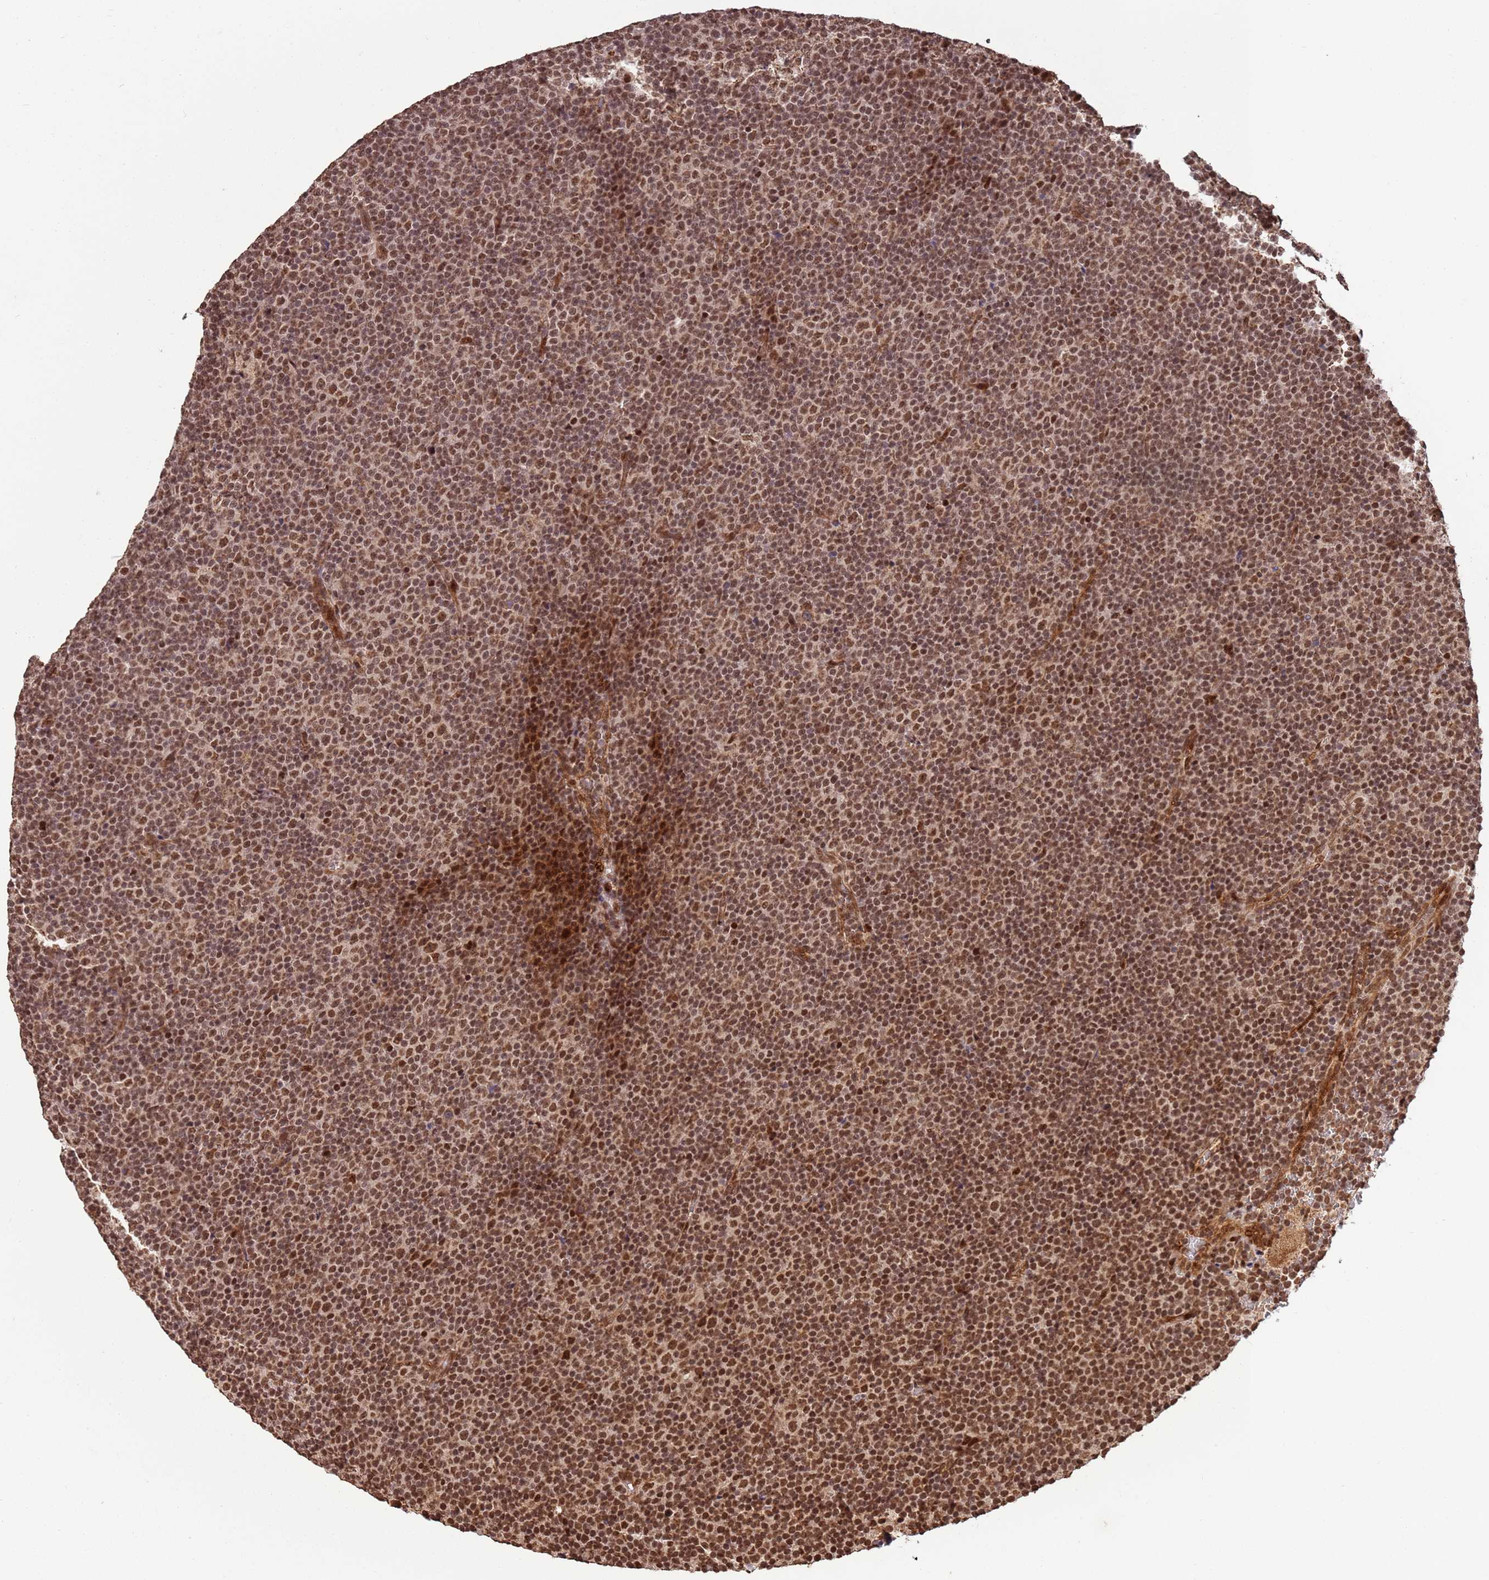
{"staining": {"intensity": "moderate", "quantity": ">75%", "location": "nuclear"}, "tissue": "lymphoma", "cell_type": "Tumor cells", "image_type": "cancer", "snomed": [{"axis": "morphology", "description": "Malignant lymphoma, non-Hodgkin's type, Low grade"}, {"axis": "topography", "description": "Lymph node"}], "caption": "Immunohistochemistry (IHC) image of lymphoma stained for a protein (brown), which demonstrates medium levels of moderate nuclear staining in approximately >75% of tumor cells.", "gene": "ZBTB12", "patient": {"sex": "female", "age": 67}}